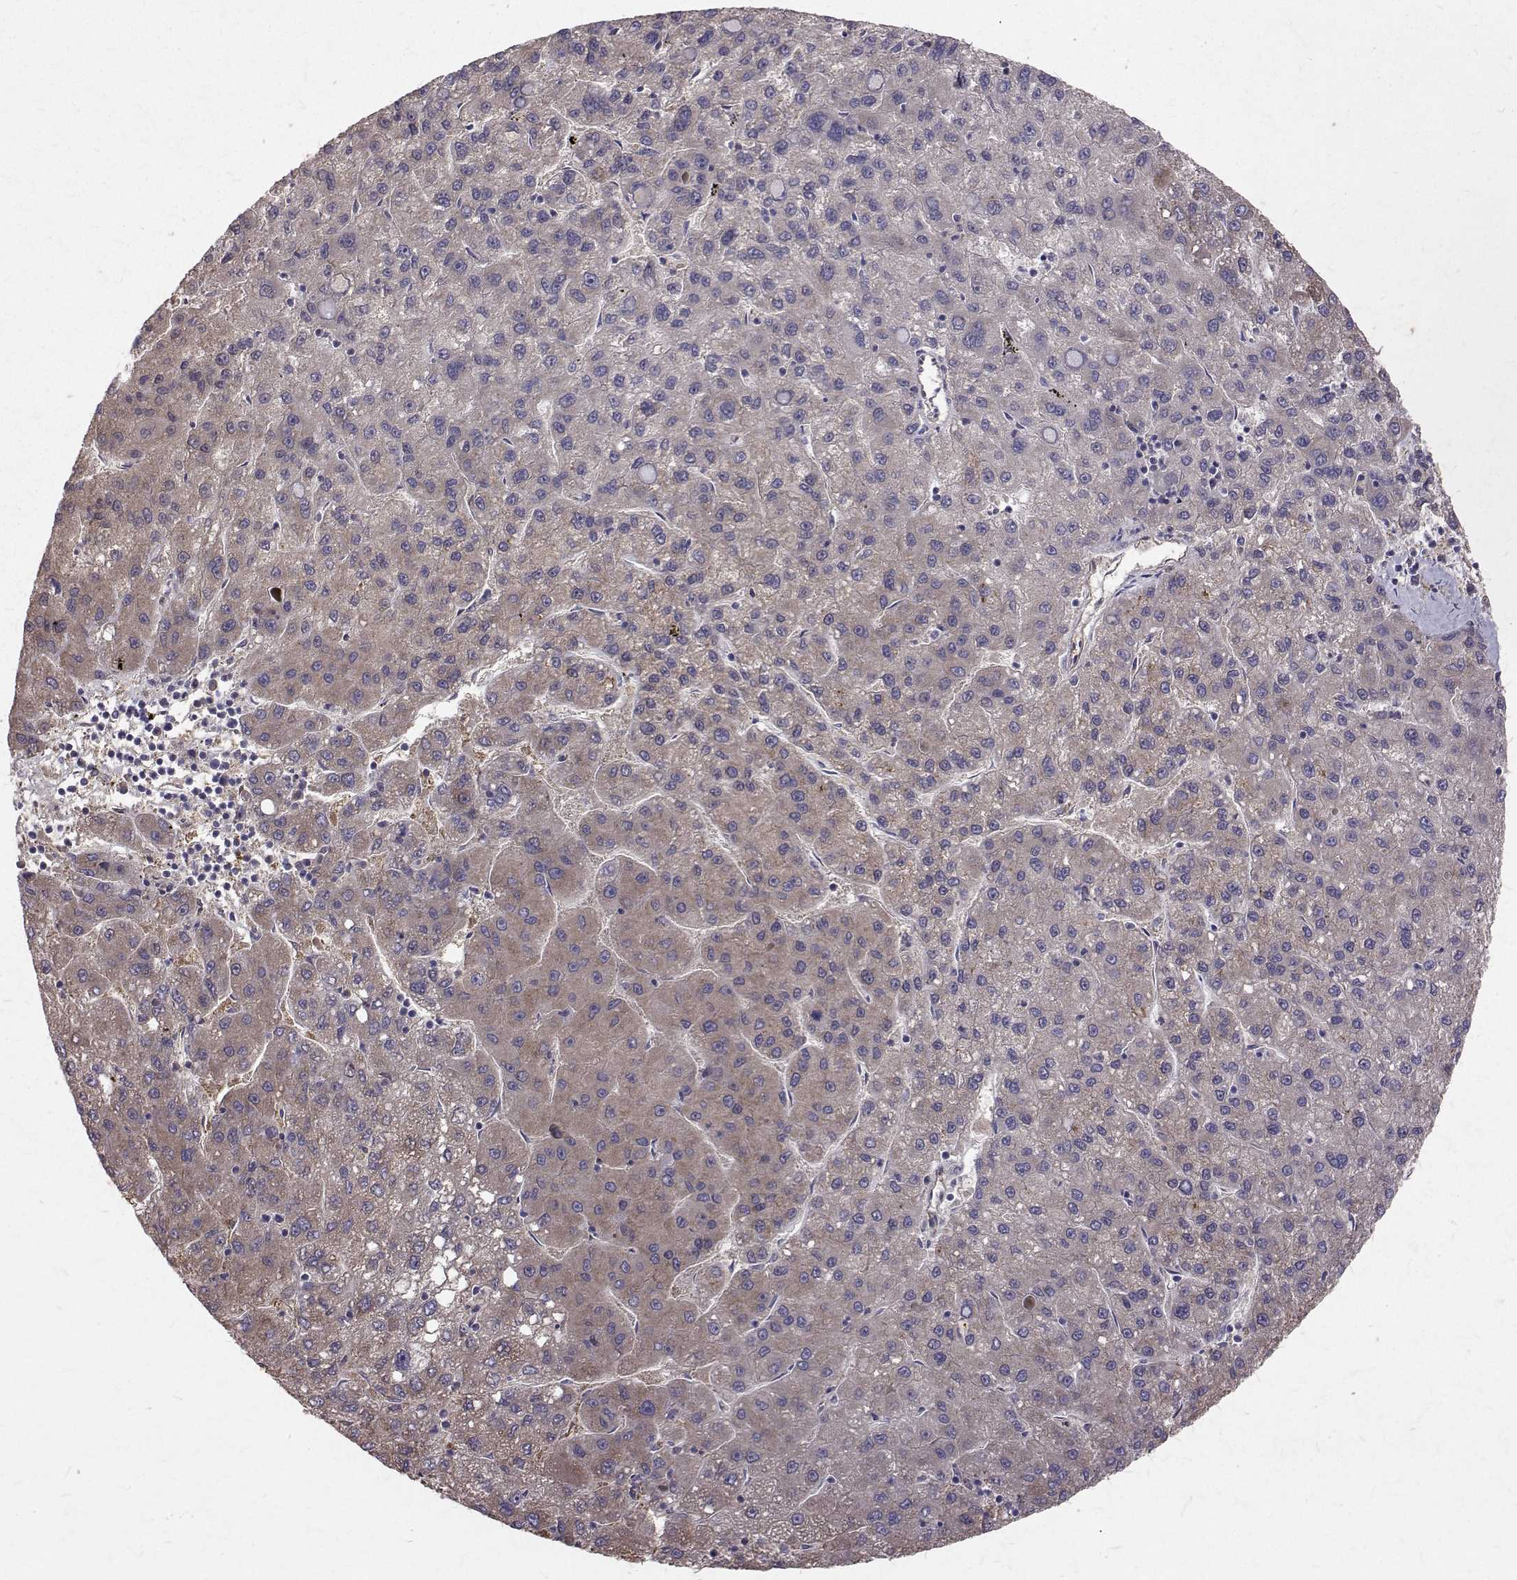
{"staining": {"intensity": "weak", "quantity": "25%-75%", "location": "cytoplasmic/membranous"}, "tissue": "liver cancer", "cell_type": "Tumor cells", "image_type": "cancer", "snomed": [{"axis": "morphology", "description": "Carcinoma, Hepatocellular, NOS"}, {"axis": "topography", "description": "Liver"}], "caption": "Immunohistochemical staining of hepatocellular carcinoma (liver) exhibits low levels of weak cytoplasmic/membranous protein expression in about 25%-75% of tumor cells.", "gene": "FARSB", "patient": {"sex": "female", "age": 82}}